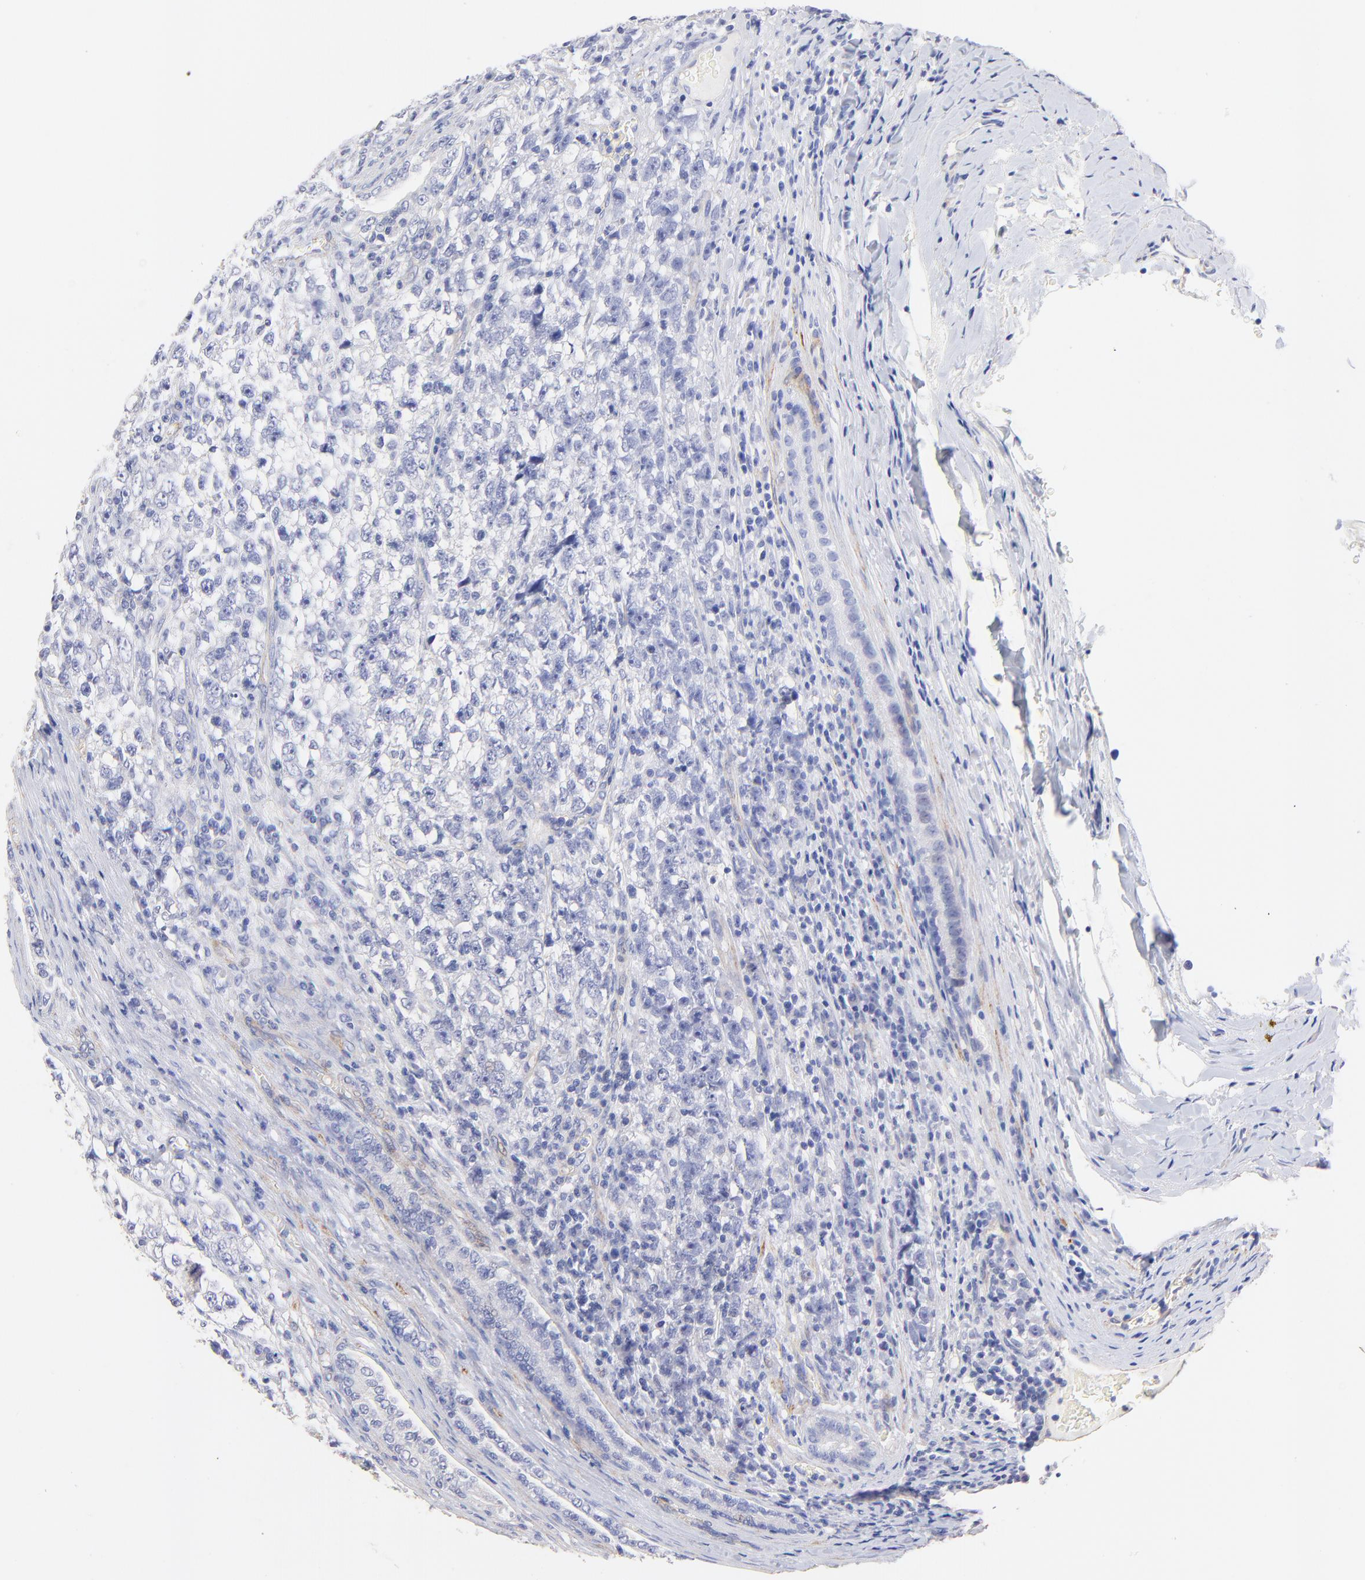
{"staining": {"intensity": "negative", "quantity": "none", "location": "none"}, "tissue": "testis cancer", "cell_type": "Tumor cells", "image_type": "cancer", "snomed": [{"axis": "morphology", "description": "Seminoma, NOS"}, {"axis": "morphology", "description": "Carcinoma, Embryonal, NOS"}, {"axis": "topography", "description": "Testis"}], "caption": "Tumor cells show no significant protein staining in testis cancer (seminoma).", "gene": "ACTRT1", "patient": {"sex": "male", "age": 30}}